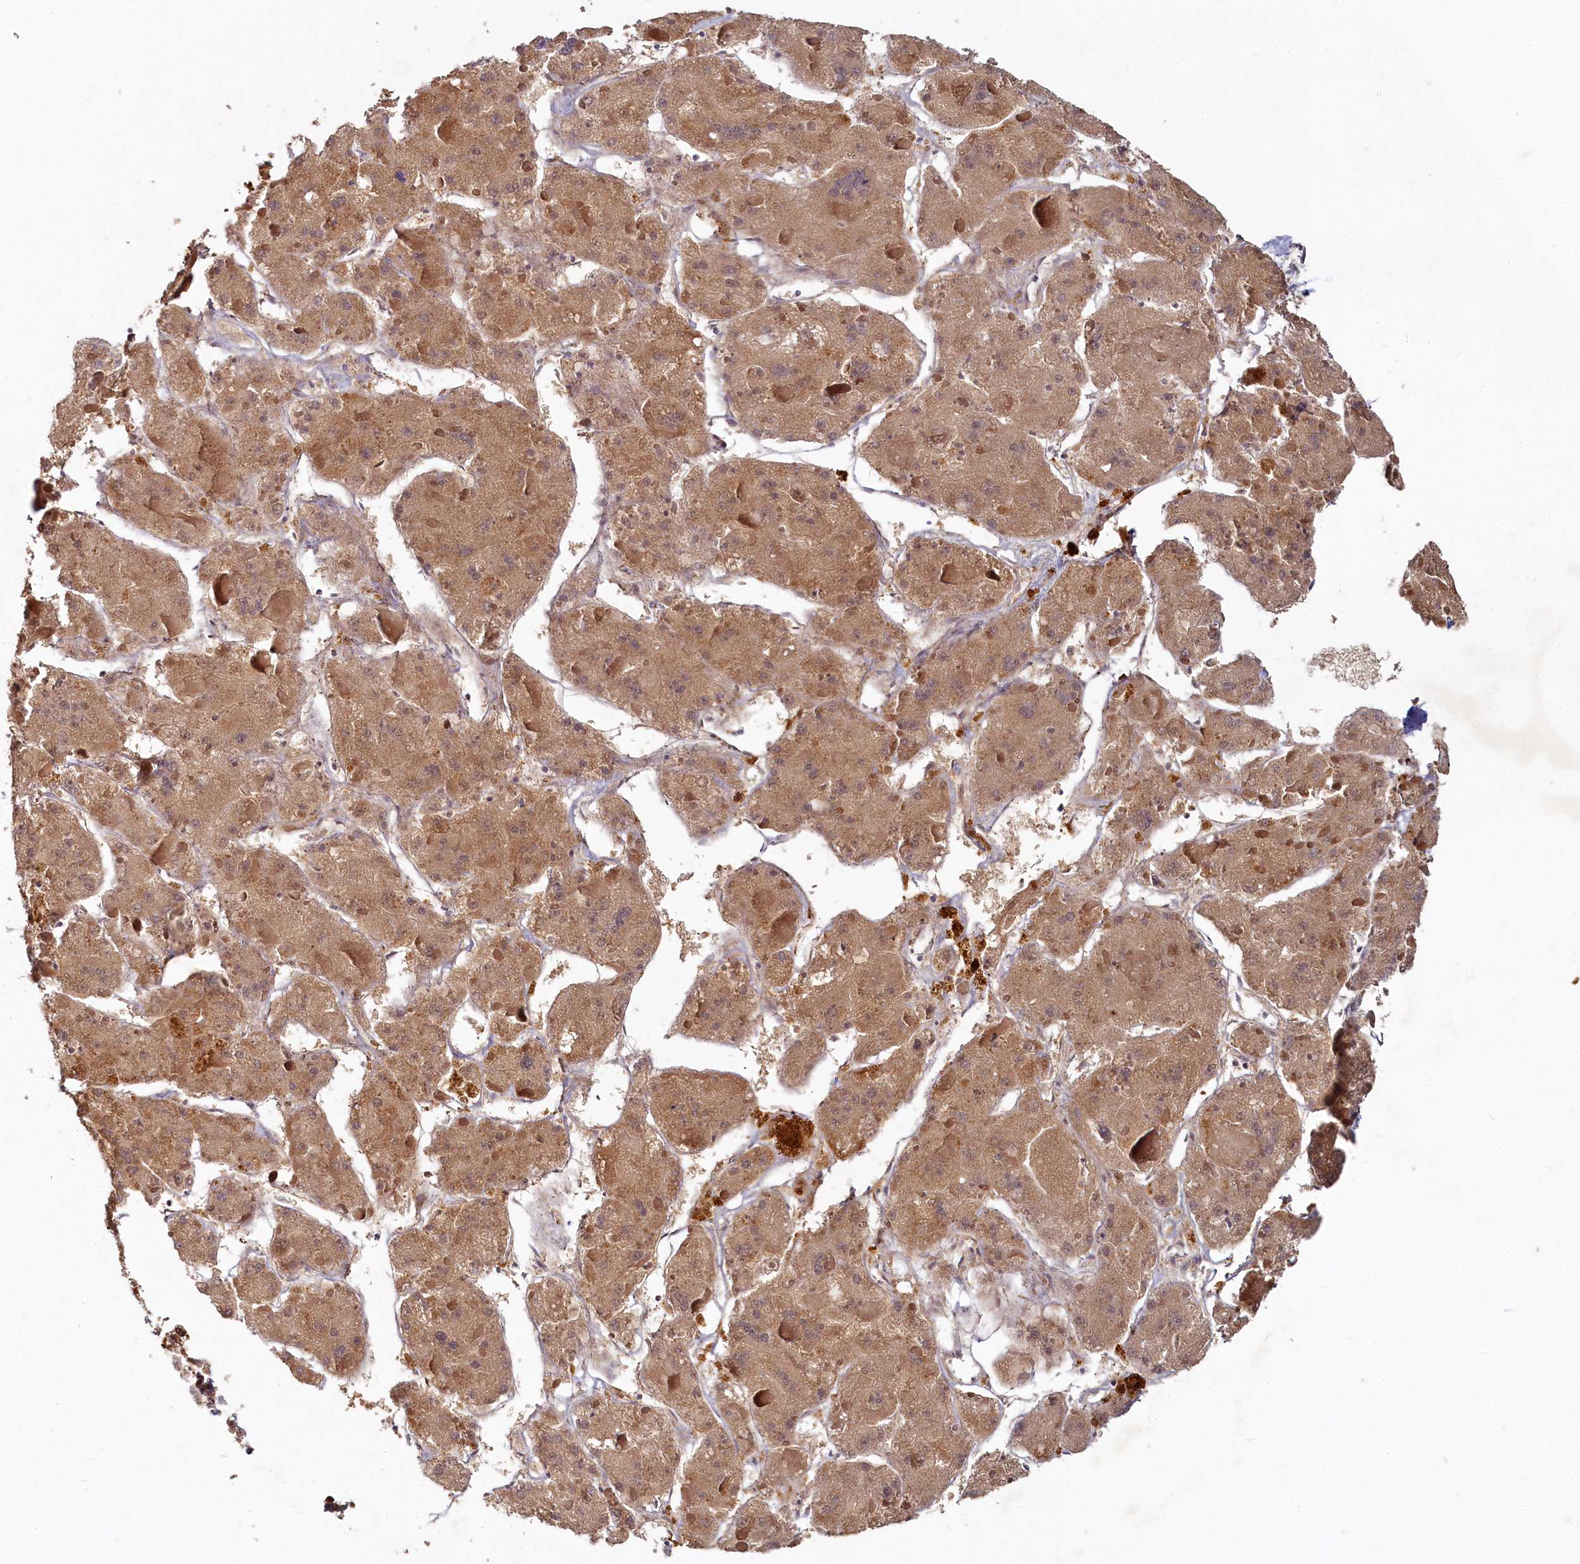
{"staining": {"intensity": "moderate", "quantity": ">75%", "location": "cytoplasmic/membranous"}, "tissue": "liver cancer", "cell_type": "Tumor cells", "image_type": "cancer", "snomed": [{"axis": "morphology", "description": "Carcinoma, Hepatocellular, NOS"}, {"axis": "topography", "description": "Liver"}], "caption": "IHC of human liver cancer displays medium levels of moderate cytoplasmic/membranous expression in approximately >75% of tumor cells.", "gene": "HERC3", "patient": {"sex": "female", "age": 73}}